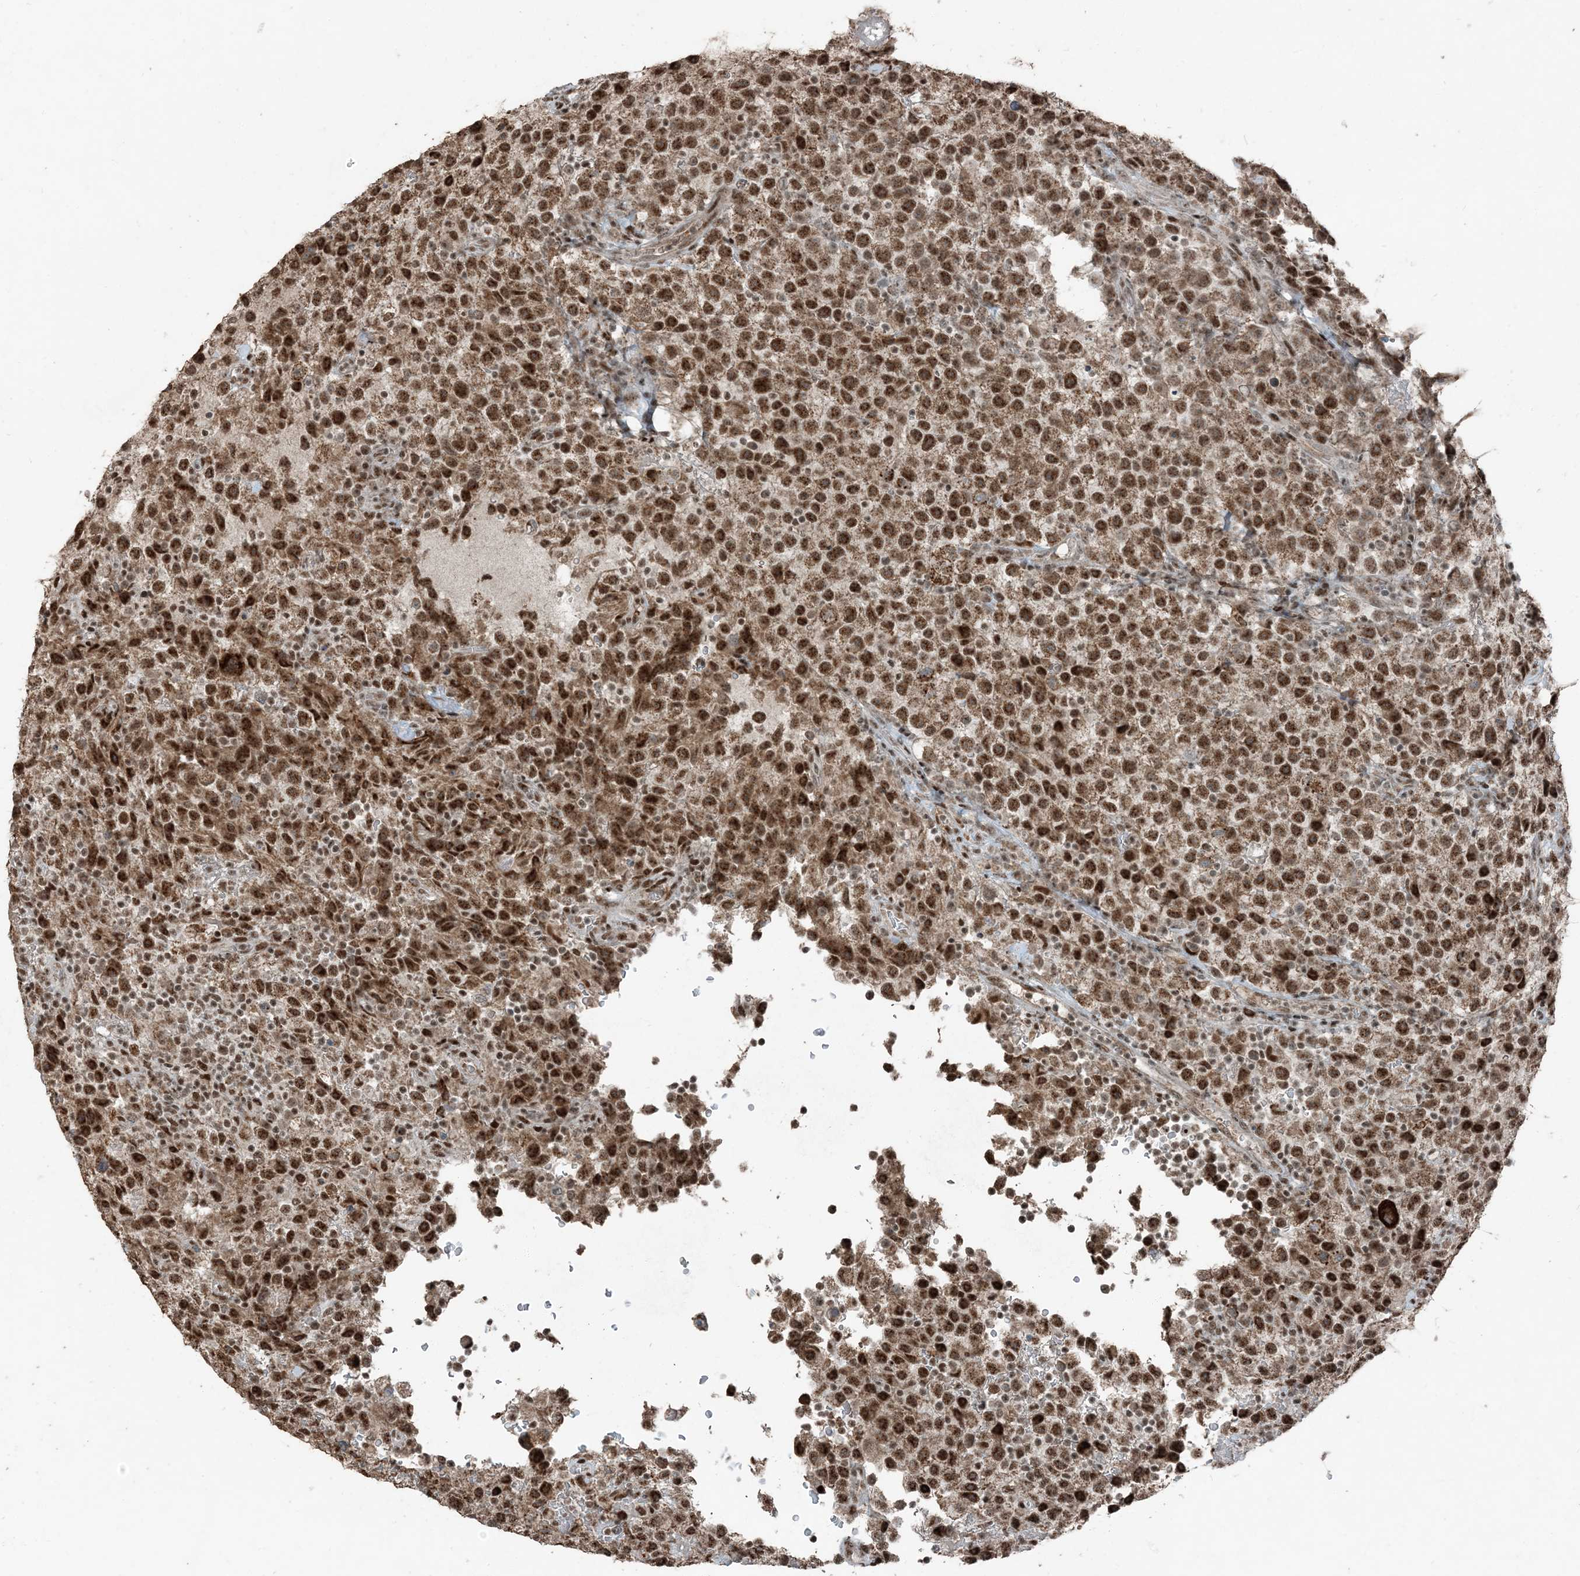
{"staining": {"intensity": "moderate", "quantity": ">75%", "location": "cytoplasmic/membranous,nuclear"}, "tissue": "testis cancer", "cell_type": "Tumor cells", "image_type": "cancer", "snomed": [{"axis": "morphology", "description": "Seminoma, NOS"}, {"axis": "topography", "description": "Testis"}], "caption": "This is an image of immunohistochemistry staining of testis seminoma, which shows moderate positivity in the cytoplasmic/membranous and nuclear of tumor cells.", "gene": "TADA2B", "patient": {"sex": "male", "age": 22}}